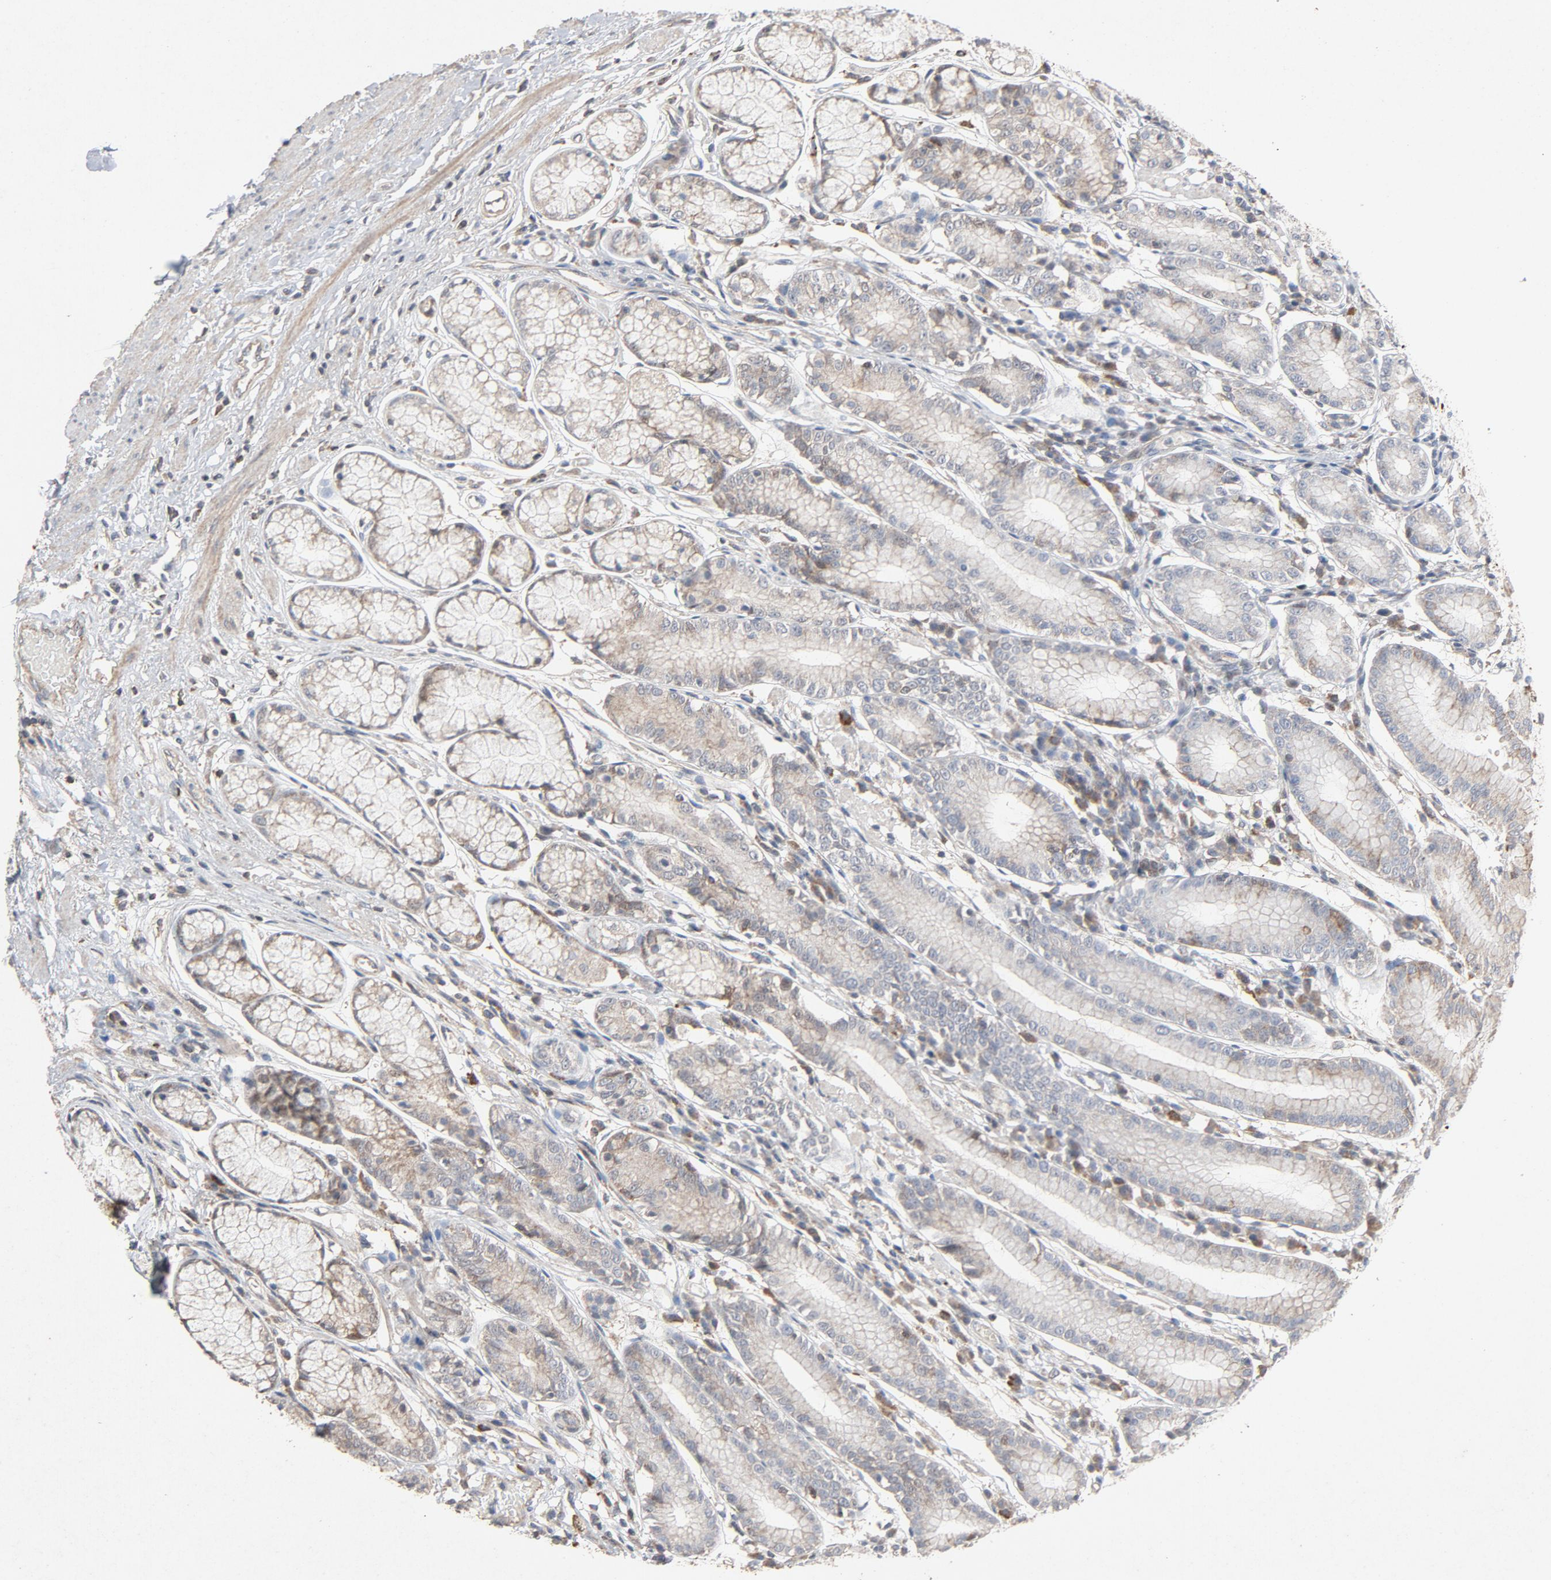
{"staining": {"intensity": "moderate", "quantity": "25%-75%", "location": "cytoplasmic/membranous"}, "tissue": "stomach", "cell_type": "Glandular cells", "image_type": "normal", "snomed": [{"axis": "morphology", "description": "Normal tissue, NOS"}, {"axis": "morphology", "description": "Inflammation, NOS"}, {"axis": "topography", "description": "Stomach, lower"}], "caption": "Protein analysis of normal stomach demonstrates moderate cytoplasmic/membranous expression in about 25%-75% of glandular cells. (DAB (3,3'-diaminobenzidine) IHC, brown staining for protein, blue staining for nuclei).", "gene": "CDK6", "patient": {"sex": "male", "age": 59}}